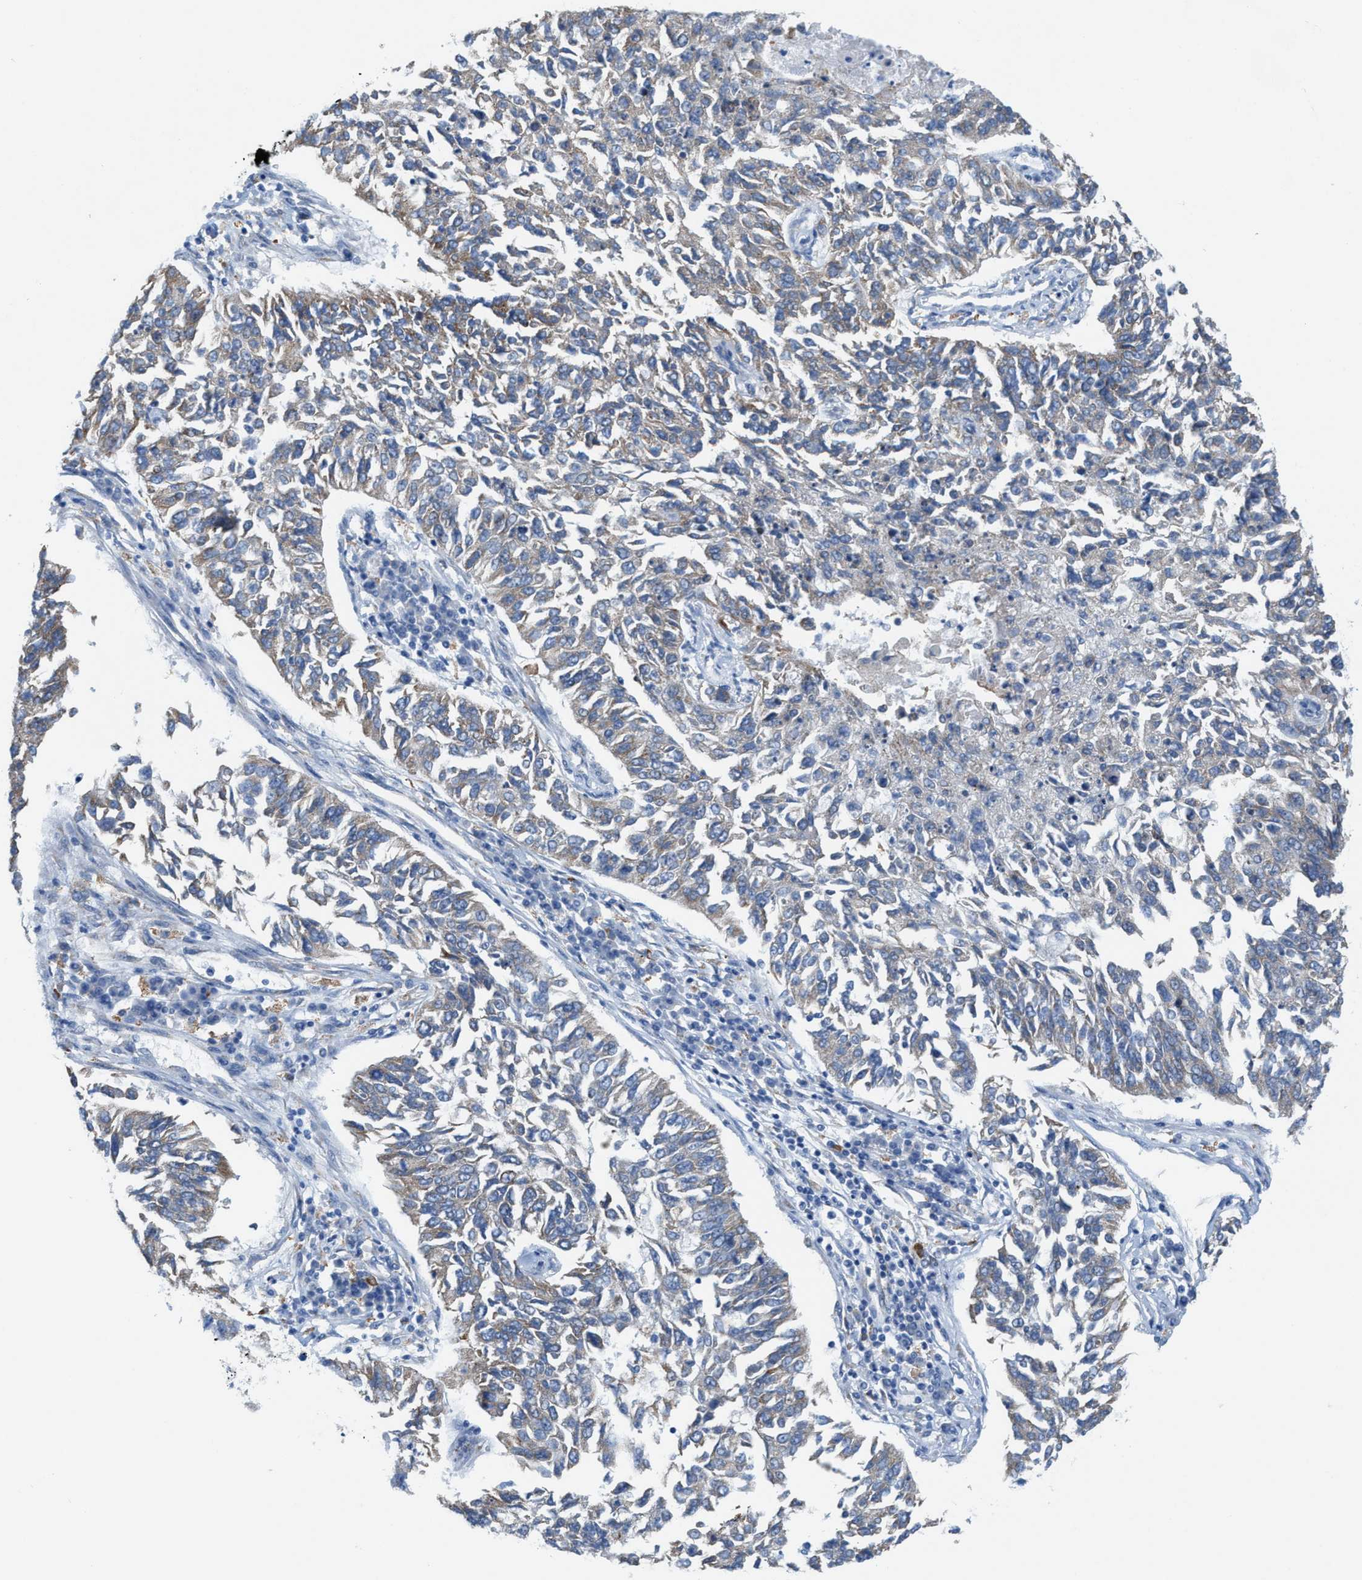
{"staining": {"intensity": "weak", "quantity": "<25%", "location": "cytoplasmic/membranous"}, "tissue": "lung cancer", "cell_type": "Tumor cells", "image_type": "cancer", "snomed": [{"axis": "morphology", "description": "Normal tissue, NOS"}, {"axis": "morphology", "description": "Squamous cell carcinoma, NOS"}, {"axis": "topography", "description": "Cartilage tissue"}, {"axis": "topography", "description": "Bronchus"}, {"axis": "topography", "description": "Lung"}], "caption": "The micrograph reveals no staining of tumor cells in lung cancer. (DAB immunohistochemistry, high magnification).", "gene": "KIFC3", "patient": {"sex": "female", "age": 49}}